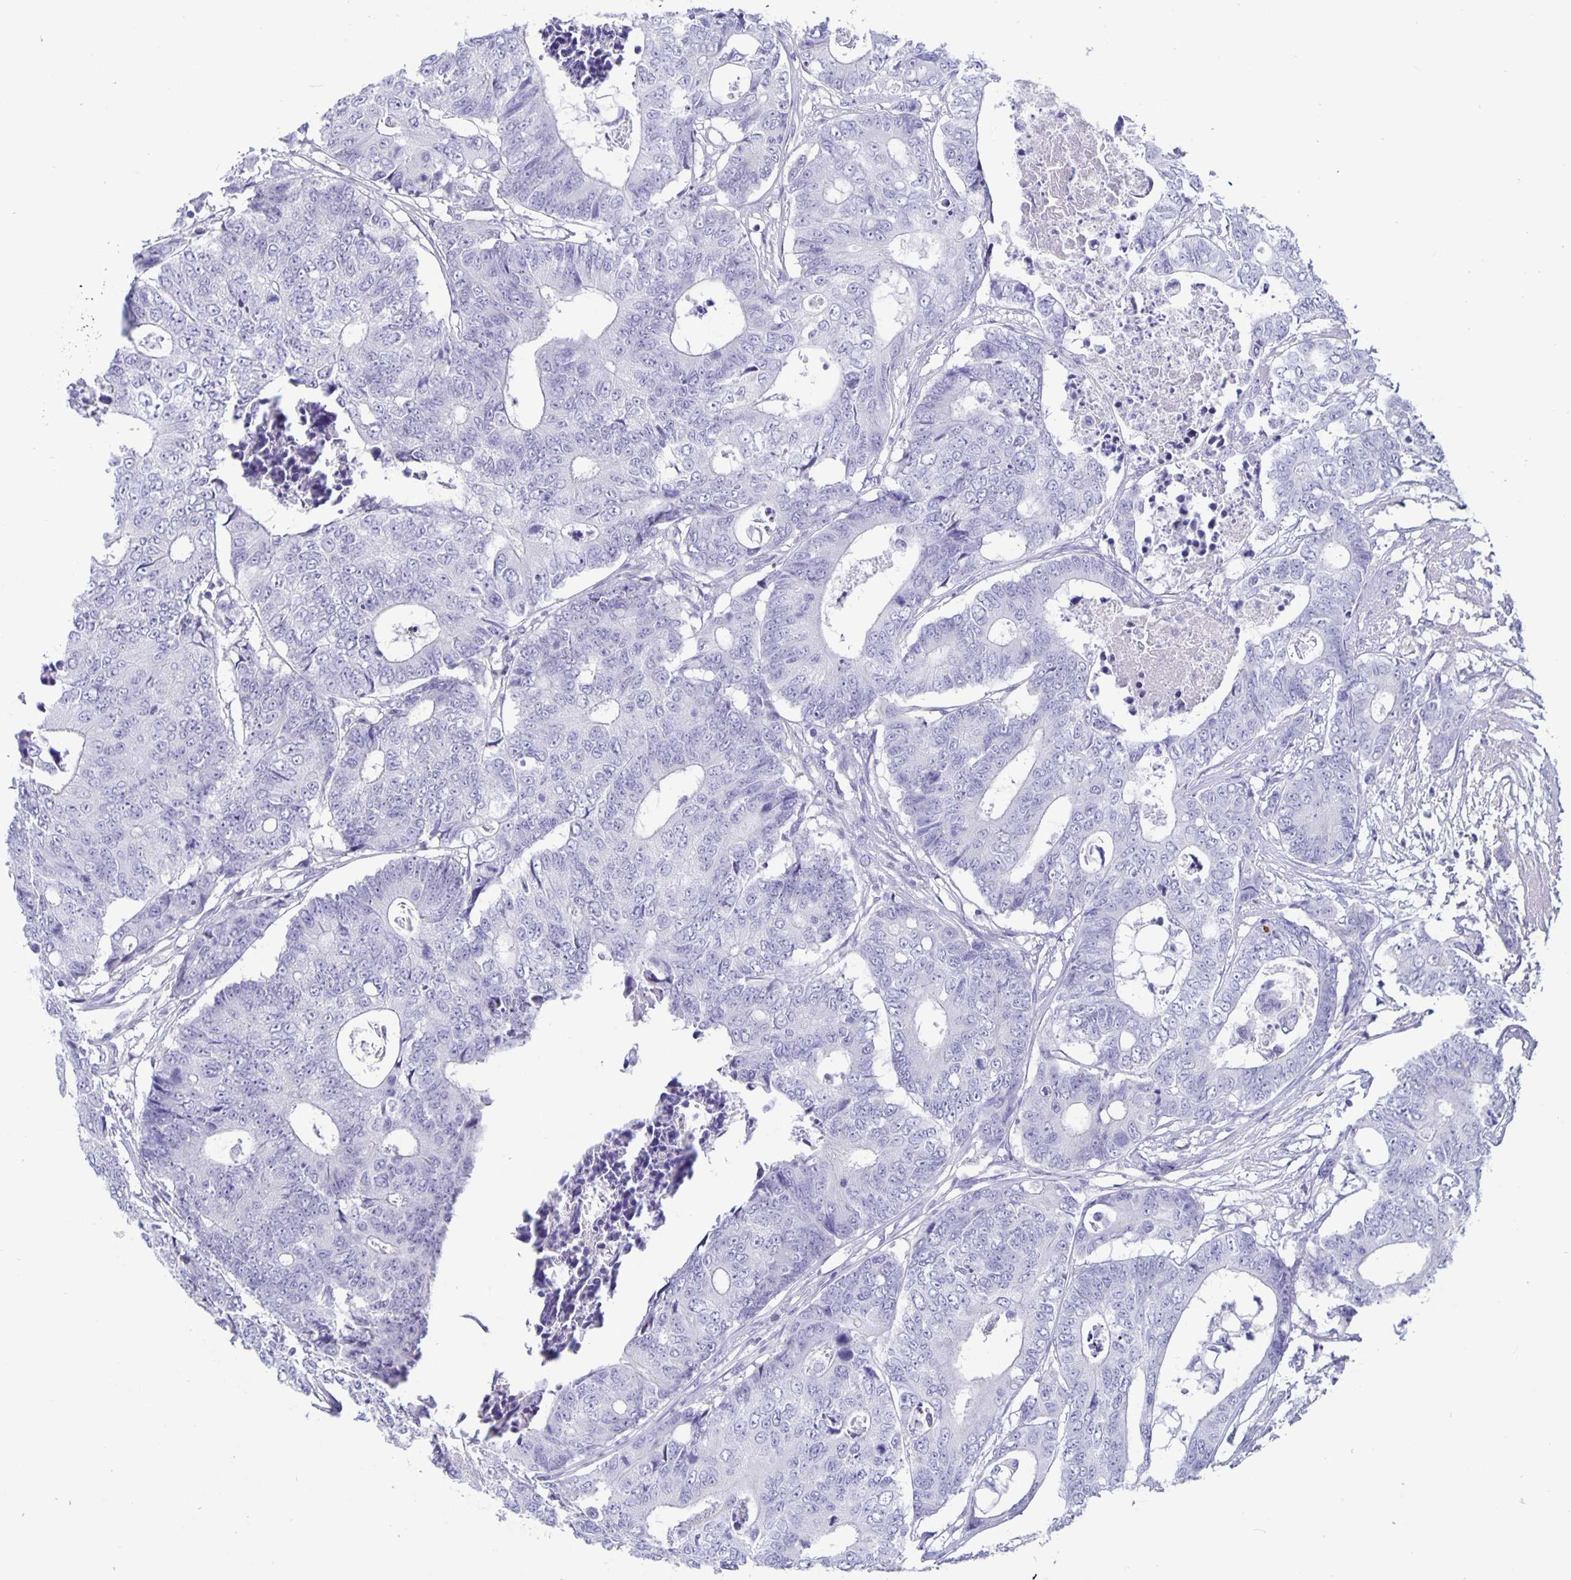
{"staining": {"intensity": "negative", "quantity": "none", "location": "none"}, "tissue": "colorectal cancer", "cell_type": "Tumor cells", "image_type": "cancer", "snomed": [{"axis": "morphology", "description": "Adenocarcinoma, NOS"}, {"axis": "topography", "description": "Colon"}], "caption": "Micrograph shows no protein expression in tumor cells of adenocarcinoma (colorectal) tissue. The staining was performed using DAB (3,3'-diaminobenzidine) to visualize the protein expression in brown, while the nuclei were stained in blue with hematoxylin (Magnification: 20x).", "gene": "BPIFA3", "patient": {"sex": "female", "age": 48}}